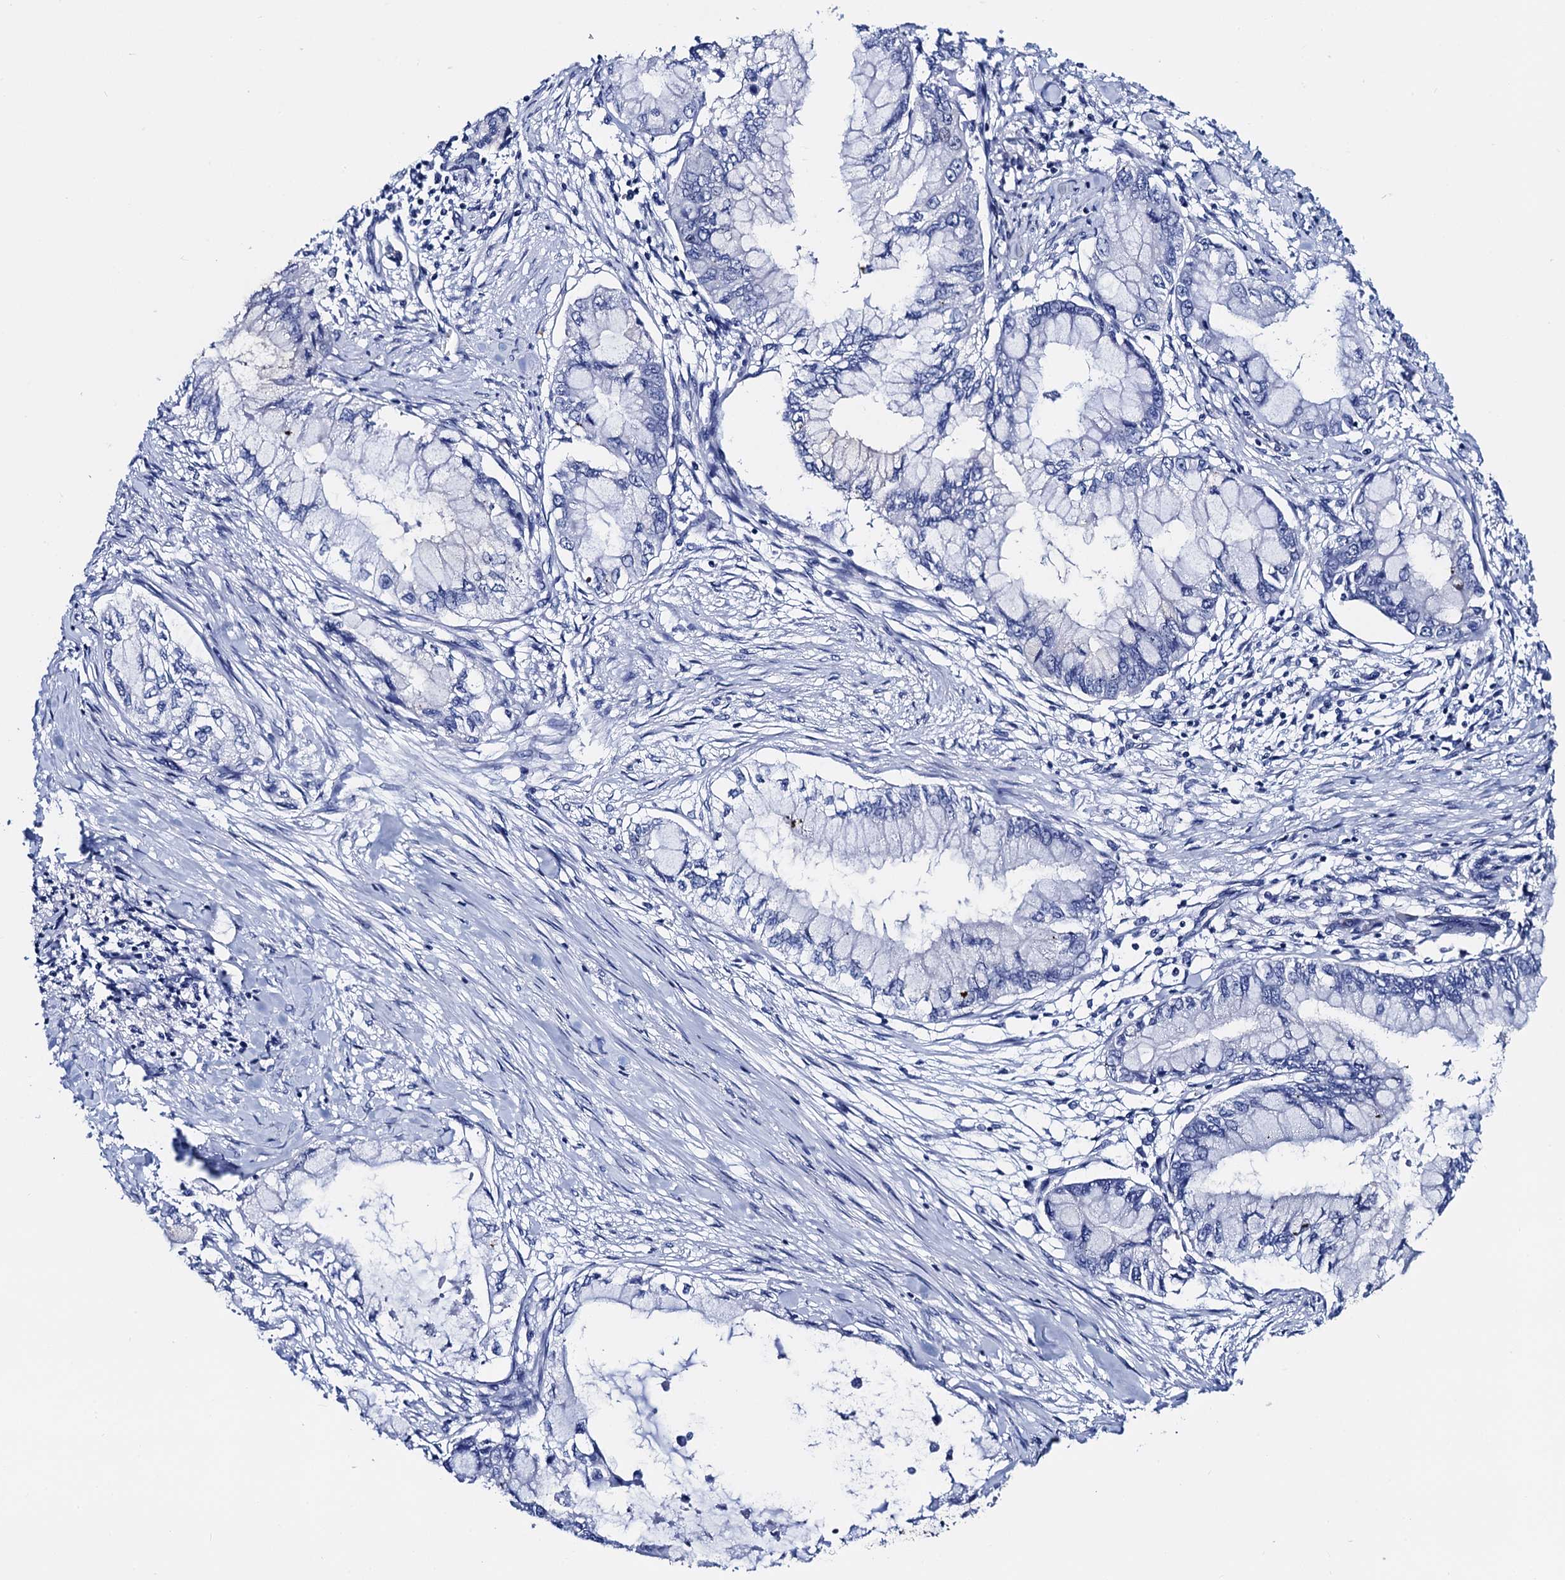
{"staining": {"intensity": "negative", "quantity": "none", "location": "none"}, "tissue": "pancreatic cancer", "cell_type": "Tumor cells", "image_type": "cancer", "snomed": [{"axis": "morphology", "description": "Adenocarcinoma, NOS"}, {"axis": "topography", "description": "Pancreas"}], "caption": "This is an immunohistochemistry (IHC) image of pancreatic adenocarcinoma. There is no positivity in tumor cells.", "gene": "C16orf87", "patient": {"sex": "male", "age": 48}}